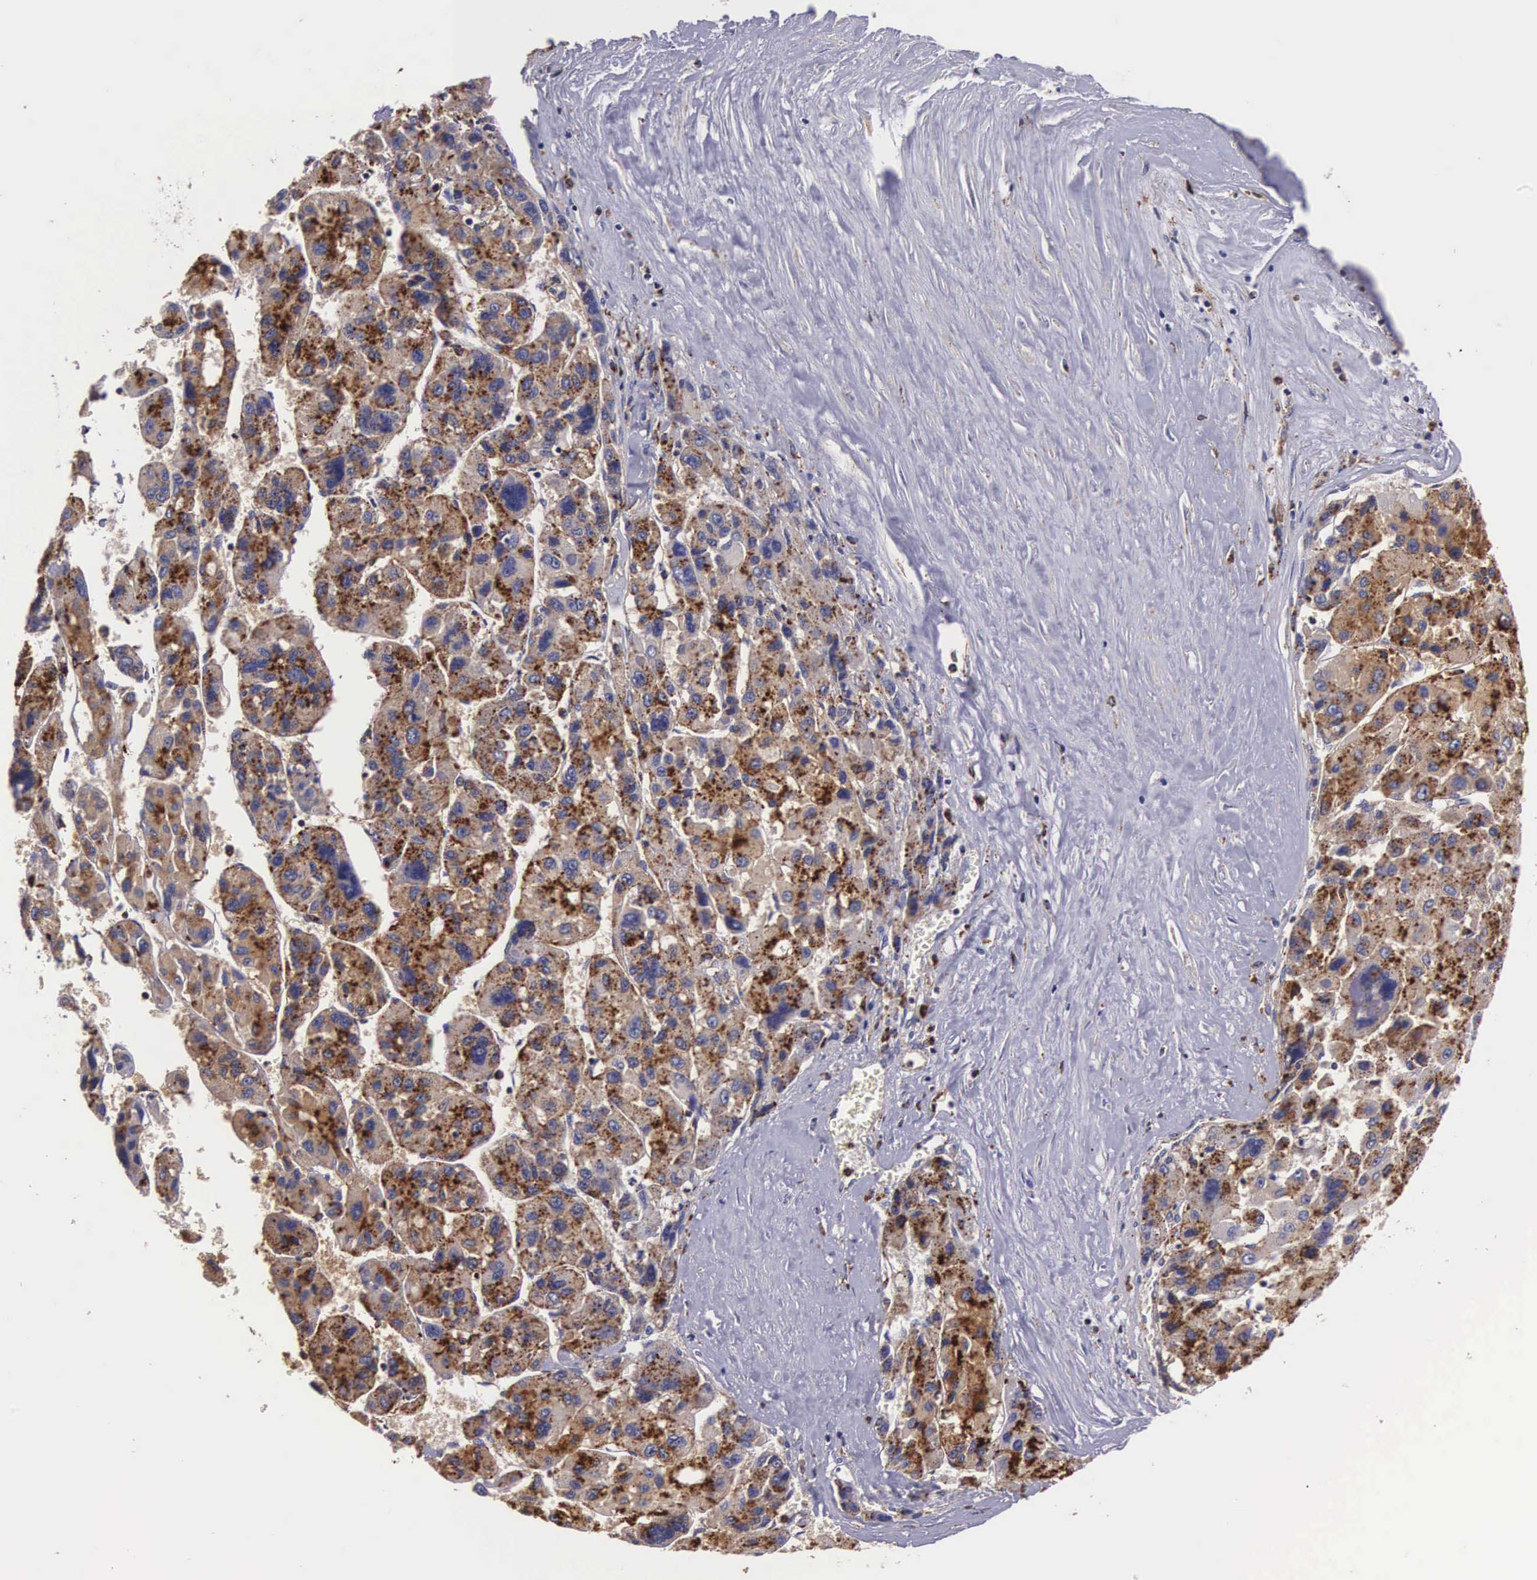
{"staining": {"intensity": "strong", "quantity": ">75%", "location": "cytoplasmic/membranous"}, "tissue": "liver cancer", "cell_type": "Tumor cells", "image_type": "cancer", "snomed": [{"axis": "morphology", "description": "Carcinoma, Hepatocellular, NOS"}, {"axis": "topography", "description": "Liver"}], "caption": "DAB immunohistochemical staining of human hepatocellular carcinoma (liver) reveals strong cytoplasmic/membranous protein expression in approximately >75% of tumor cells.", "gene": "NAGA", "patient": {"sex": "male", "age": 64}}